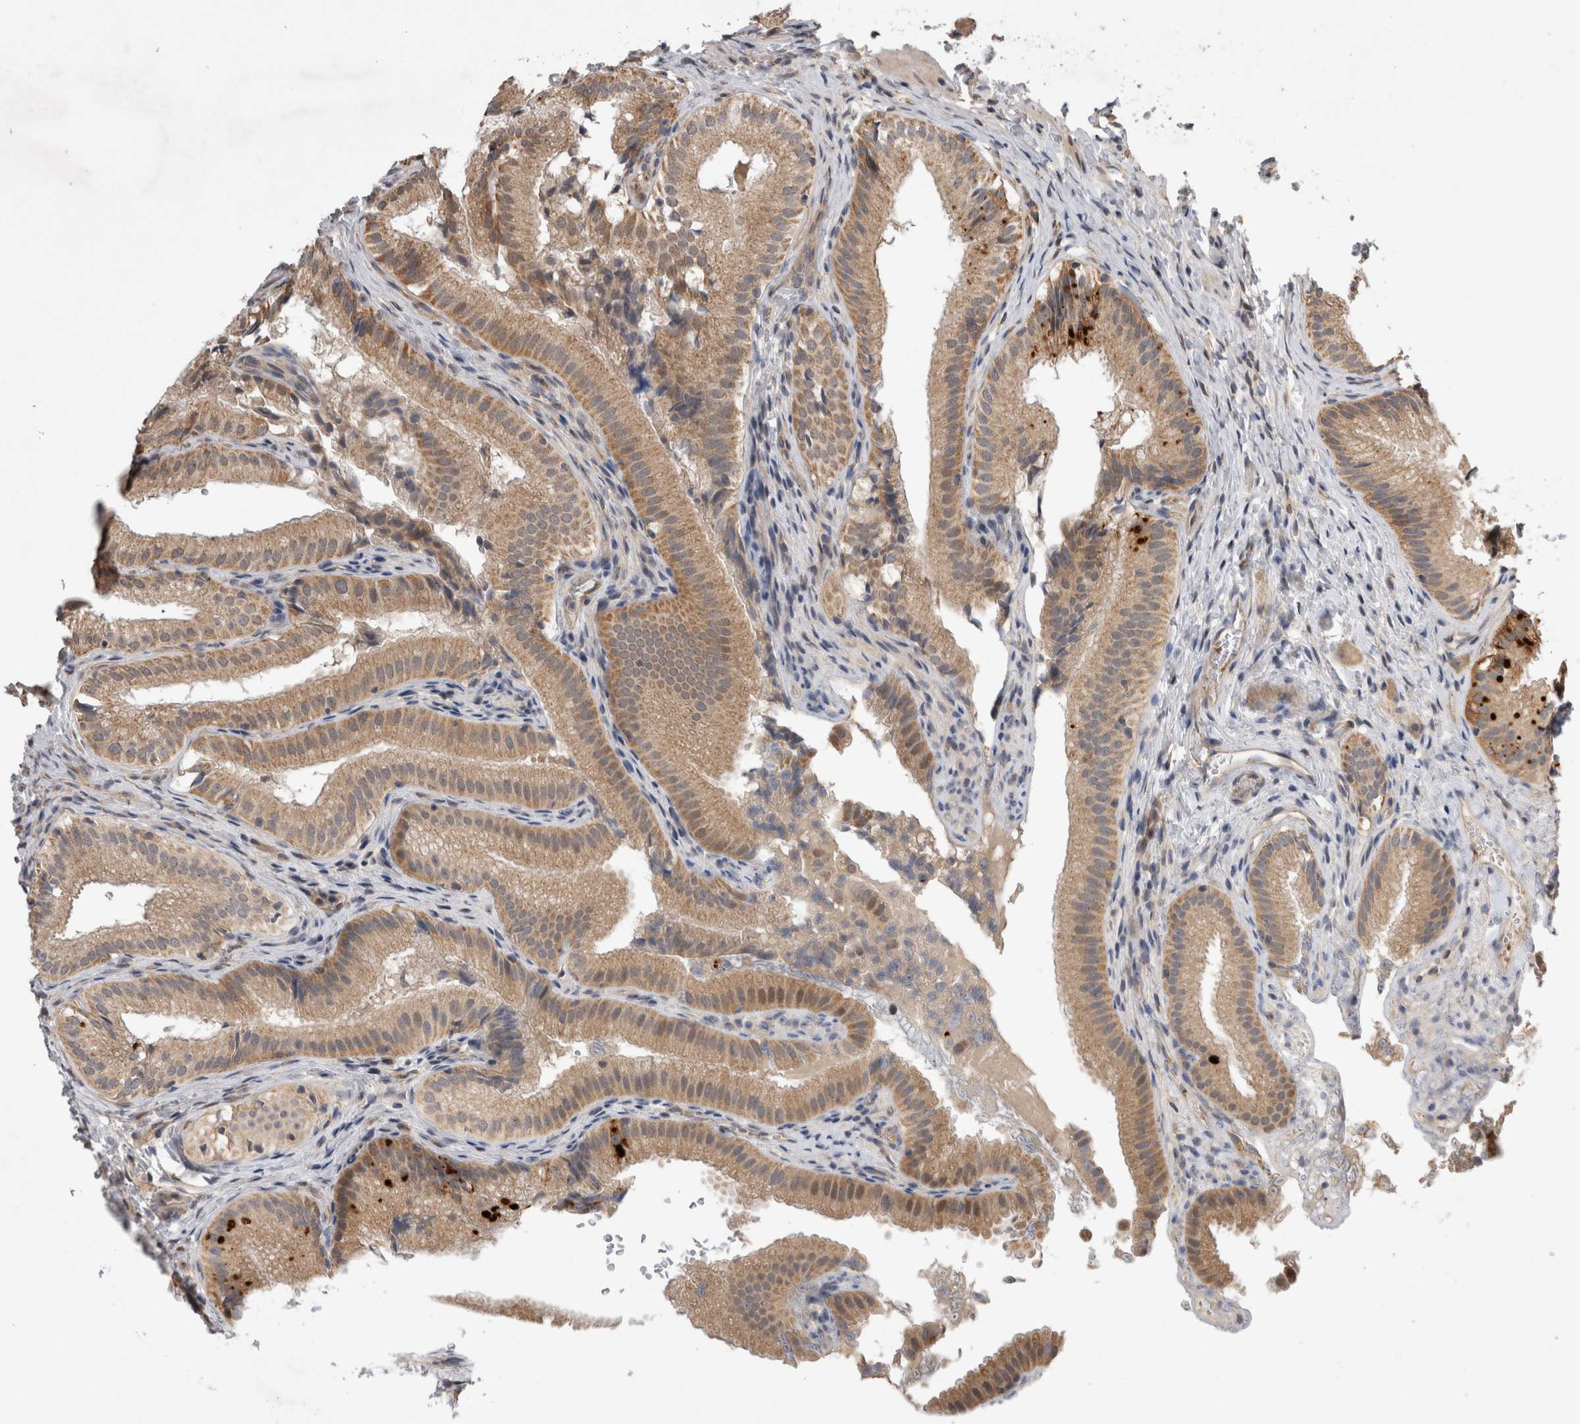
{"staining": {"intensity": "moderate", "quantity": "25%-75%", "location": "cytoplasmic/membranous"}, "tissue": "gallbladder", "cell_type": "Glandular cells", "image_type": "normal", "snomed": [{"axis": "morphology", "description": "Normal tissue, NOS"}, {"axis": "topography", "description": "Gallbladder"}], "caption": "This is an image of immunohistochemistry (IHC) staining of unremarkable gallbladder, which shows moderate expression in the cytoplasmic/membranous of glandular cells.", "gene": "ARHGAP29", "patient": {"sex": "female", "age": 30}}